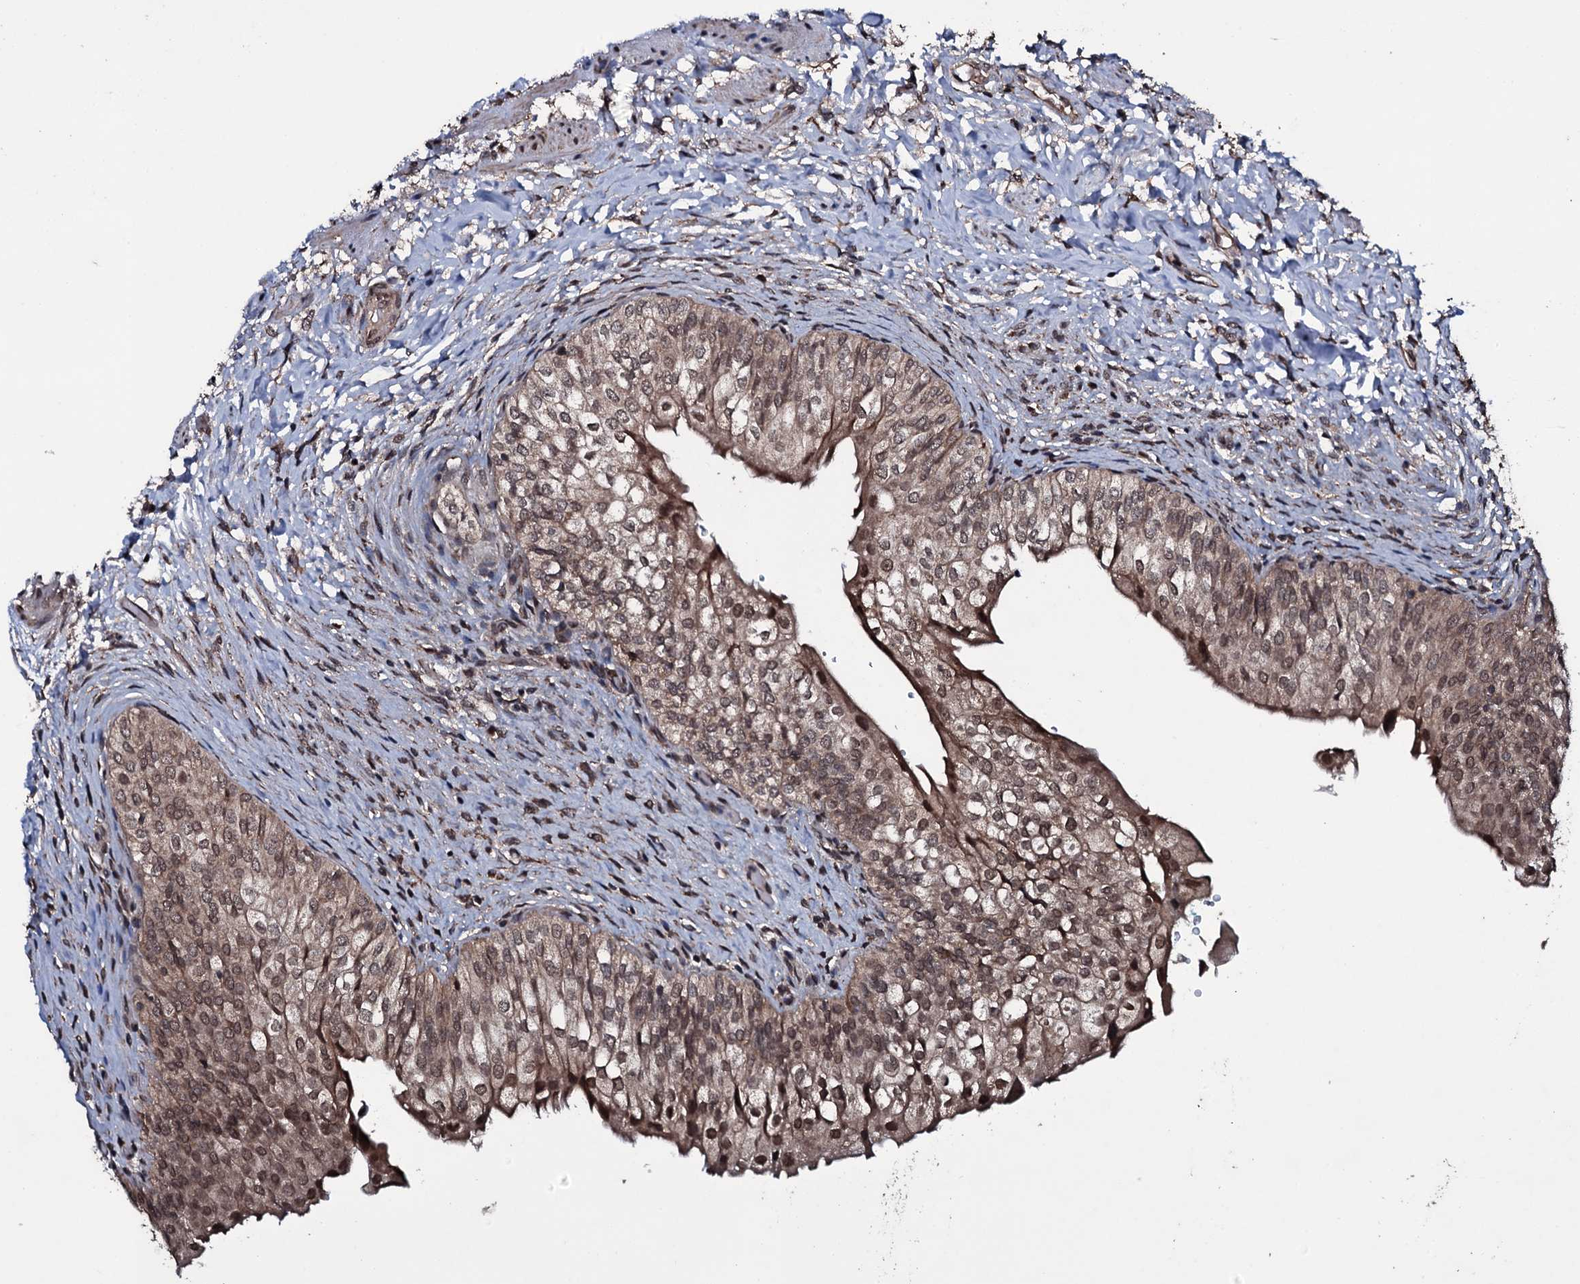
{"staining": {"intensity": "moderate", "quantity": ">75%", "location": "cytoplasmic/membranous,nuclear"}, "tissue": "urinary bladder", "cell_type": "Urothelial cells", "image_type": "normal", "snomed": [{"axis": "morphology", "description": "Normal tissue, NOS"}, {"axis": "topography", "description": "Urinary bladder"}], "caption": "Protein analysis of unremarkable urinary bladder shows moderate cytoplasmic/membranous,nuclear staining in about >75% of urothelial cells. Ihc stains the protein of interest in brown and the nuclei are stained blue.", "gene": "MRPS31", "patient": {"sex": "male", "age": 55}}